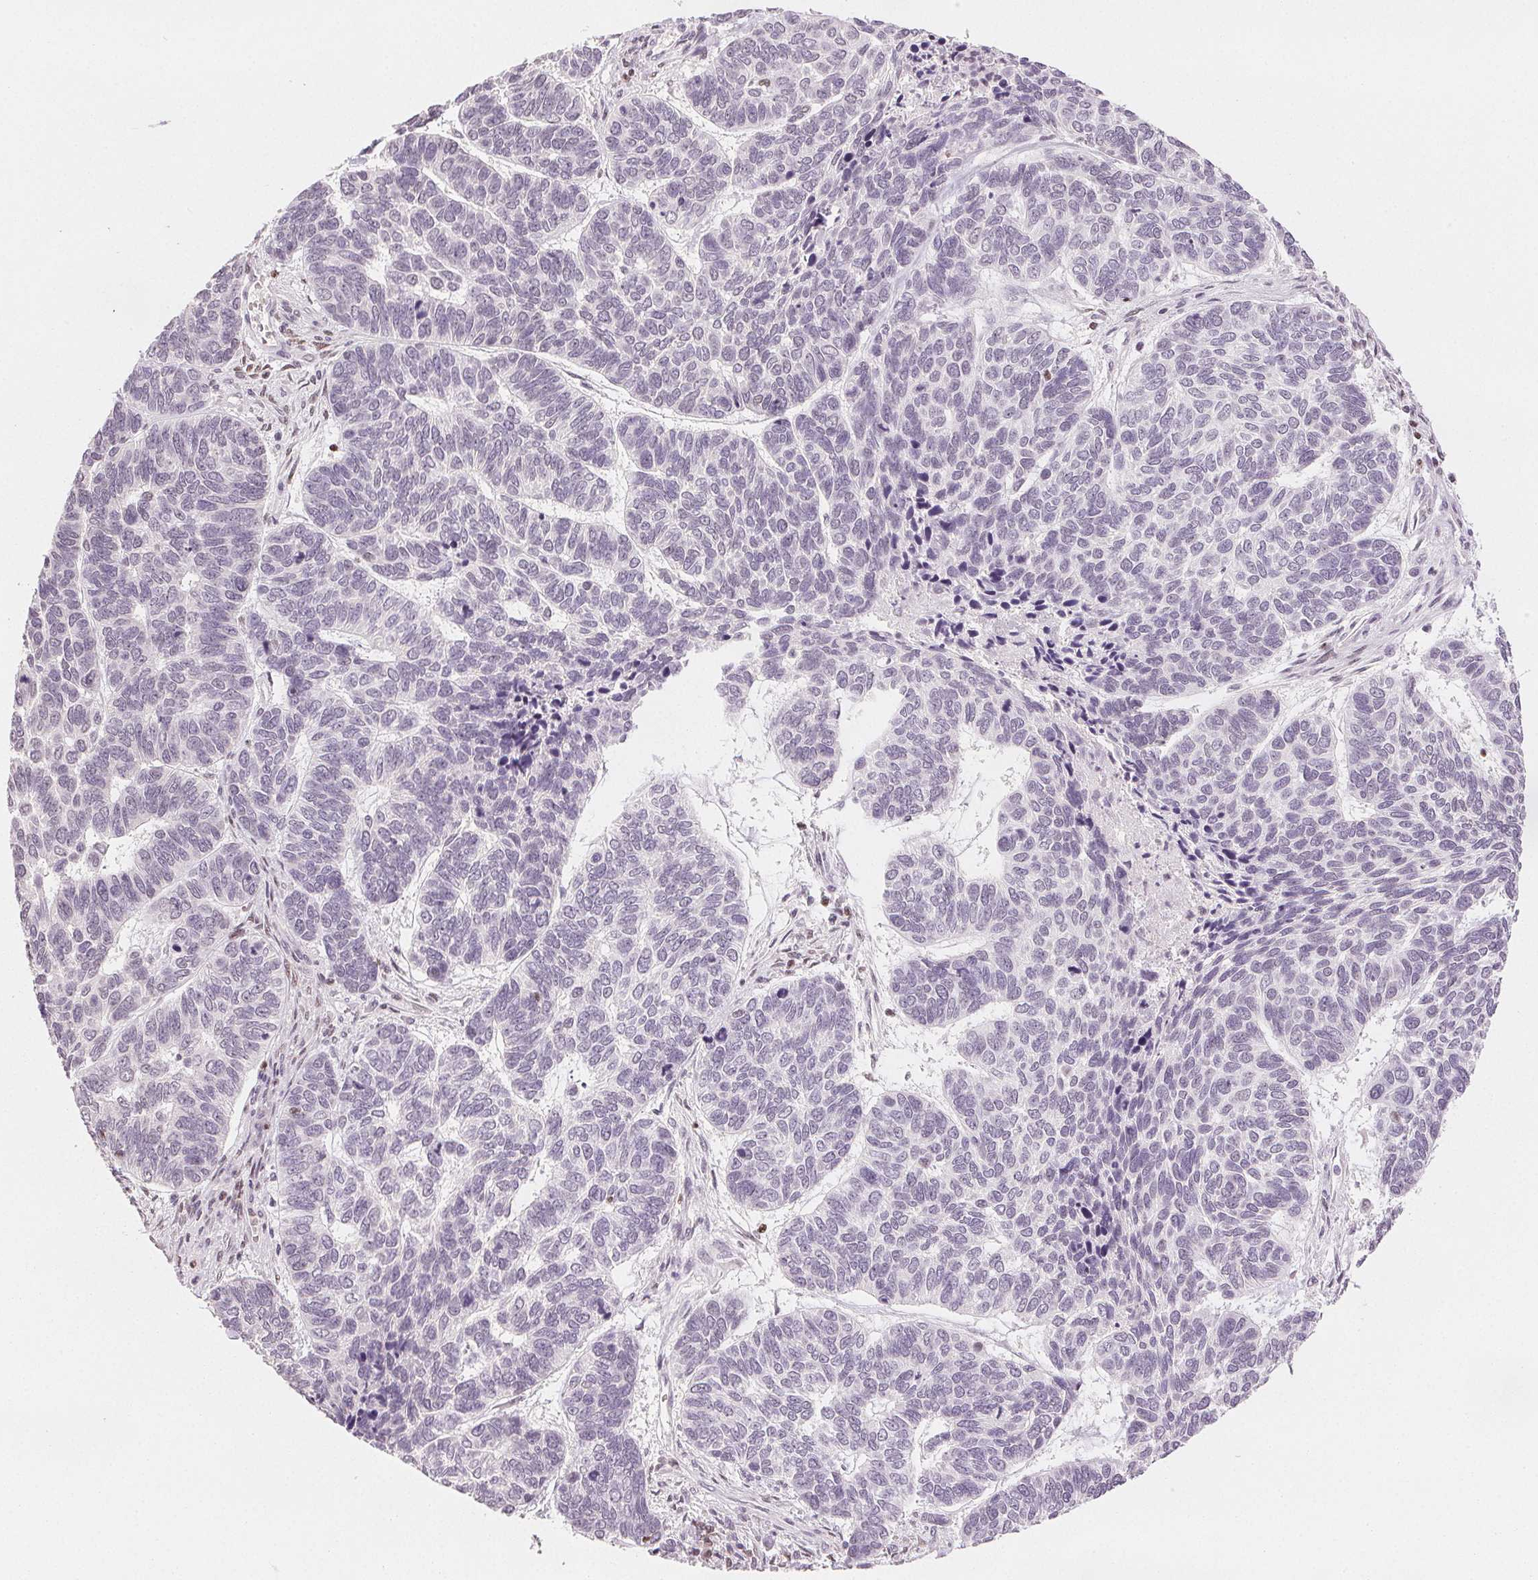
{"staining": {"intensity": "negative", "quantity": "none", "location": "none"}, "tissue": "skin cancer", "cell_type": "Tumor cells", "image_type": "cancer", "snomed": [{"axis": "morphology", "description": "Basal cell carcinoma"}, {"axis": "topography", "description": "Skin"}], "caption": "Skin cancer was stained to show a protein in brown. There is no significant staining in tumor cells.", "gene": "RUNX2", "patient": {"sex": "female", "age": 65}}